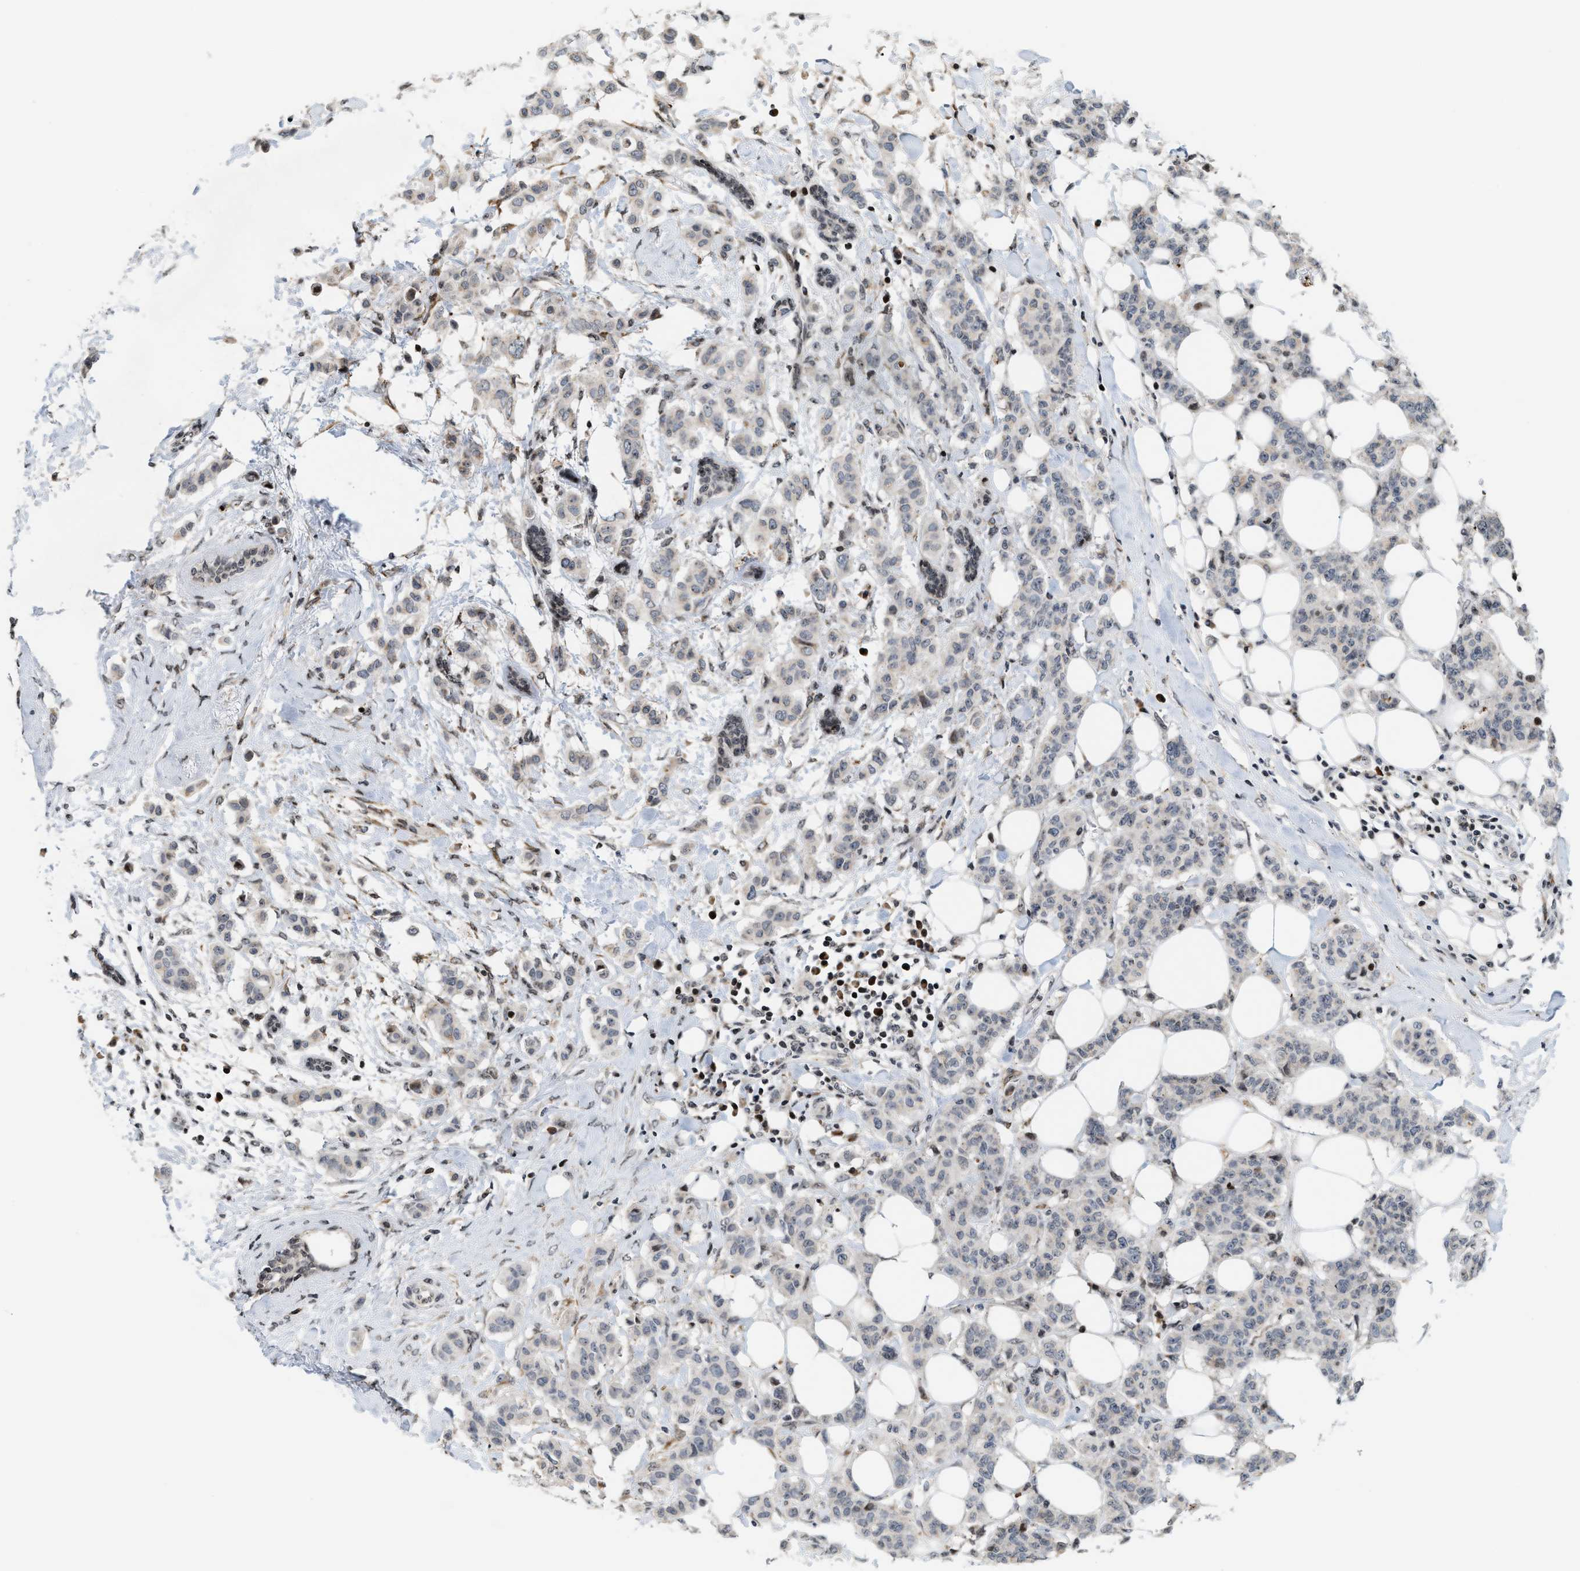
{"staining": {"intensity": "weak", "quantity": "<25%", "location": "cytoplasmic/membranous"}, "tissue": "breast cancer", "cell_type": "Tumor cells", "image_type": "cancer", "snomed": [{"axis": "morphology", "description": "Duct carcinoma"}, {"axis": "topography", "description": "Breast"}], "caption": "This is an immunohistochemistry (IHC) histopathology image of breast cancer. There is no staining in tumor cells.", "gene": "PDZD2", "patient": {"sex": "female", "age": 40}}